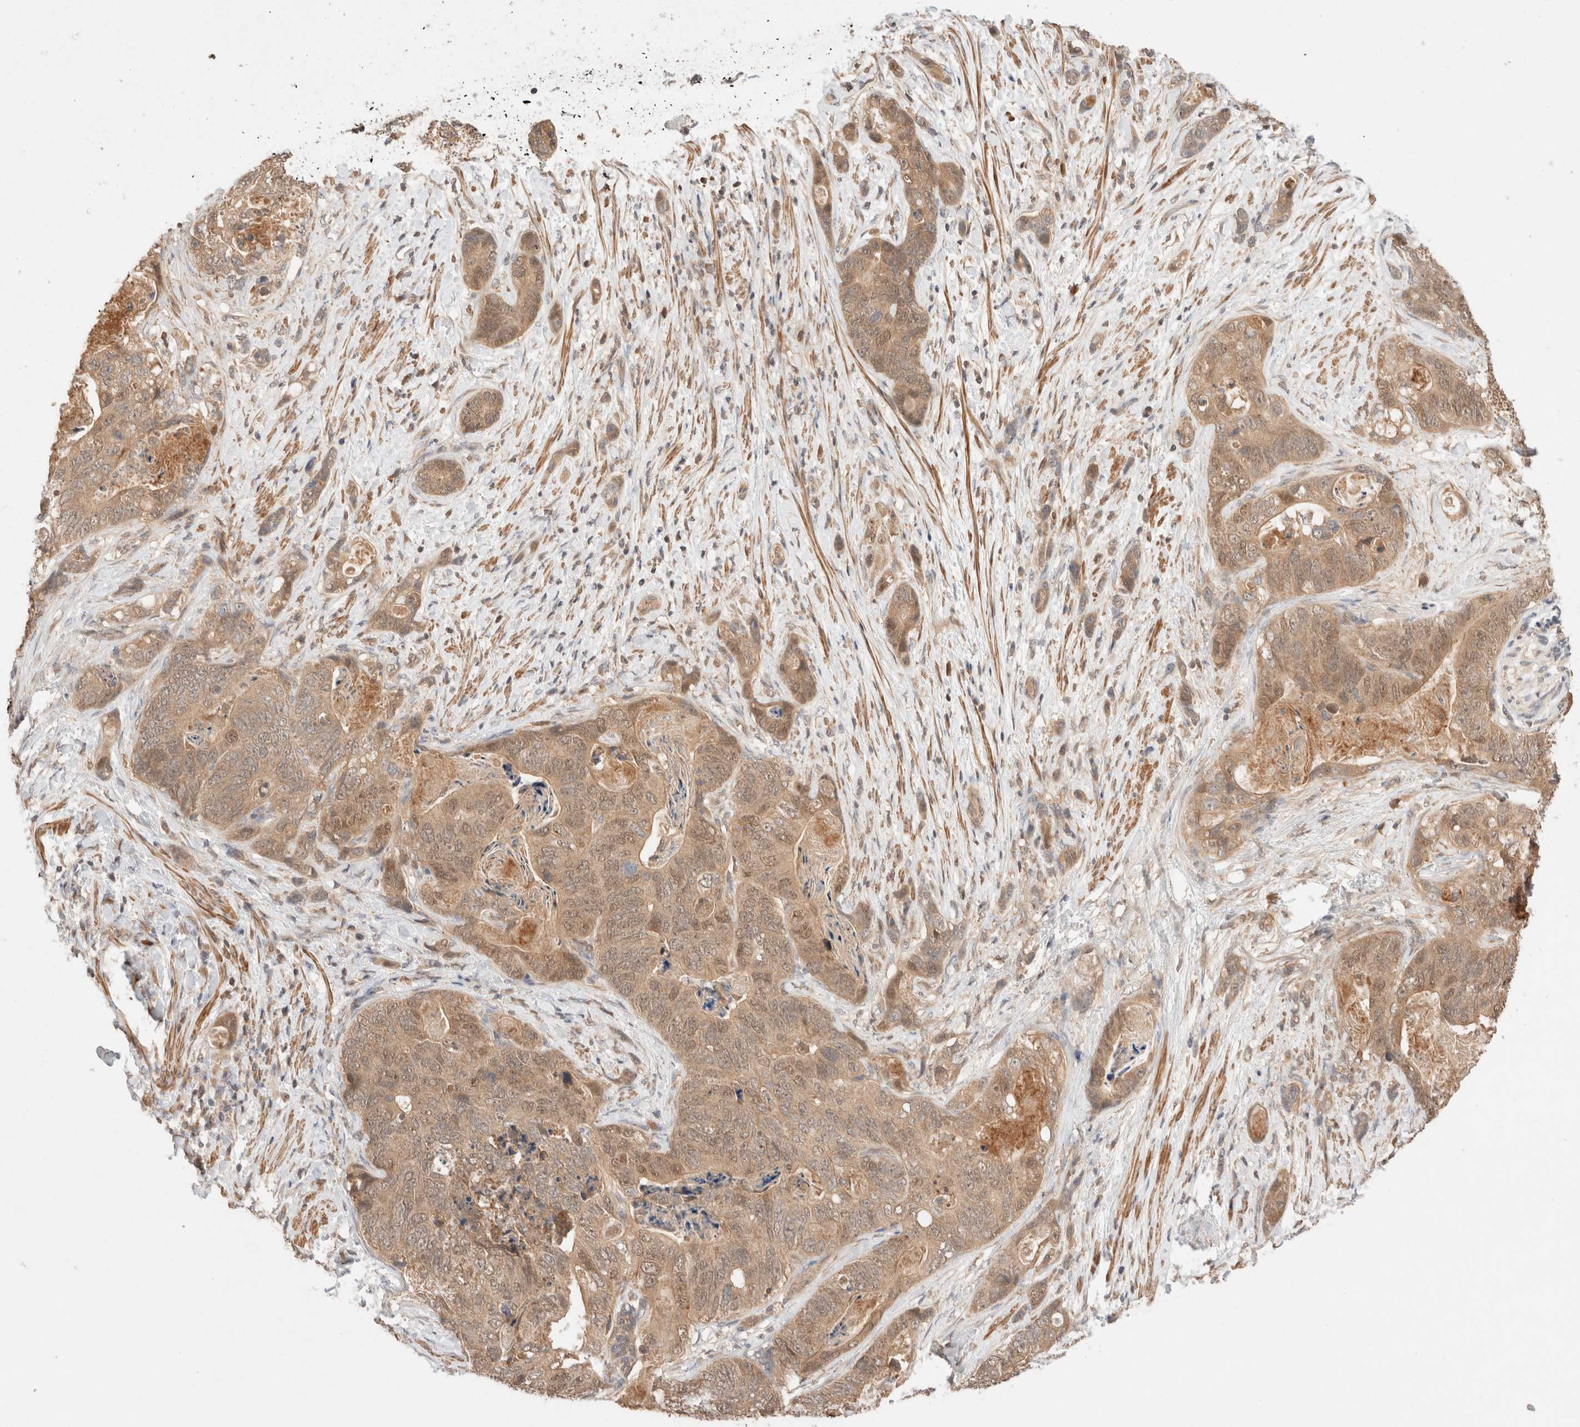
{"staining": {"intensity": "weak", "quantity": ">75%", "location": "cytoplasmic/membranous,nuclear"}, "tissue": "stomach cancer", "cell_type": "Tumor cells", "image_type": "cancer", "snomed": [{"axis": "morphology", "description": "Normal tissue, NOS"}, {"axis": "morphology", "description": "Adenocarcinoma, NOS"}, {"axis": "topography", "description": "Stomach"}], "caption": "A low amount of weak cytoplasmic/membranous and nuclear positivity is identified in about >75% of tumor cells in stomach cancer tissue.", "gene": "CARNMT1", "patient": {"sex": "female", "age": 89}}